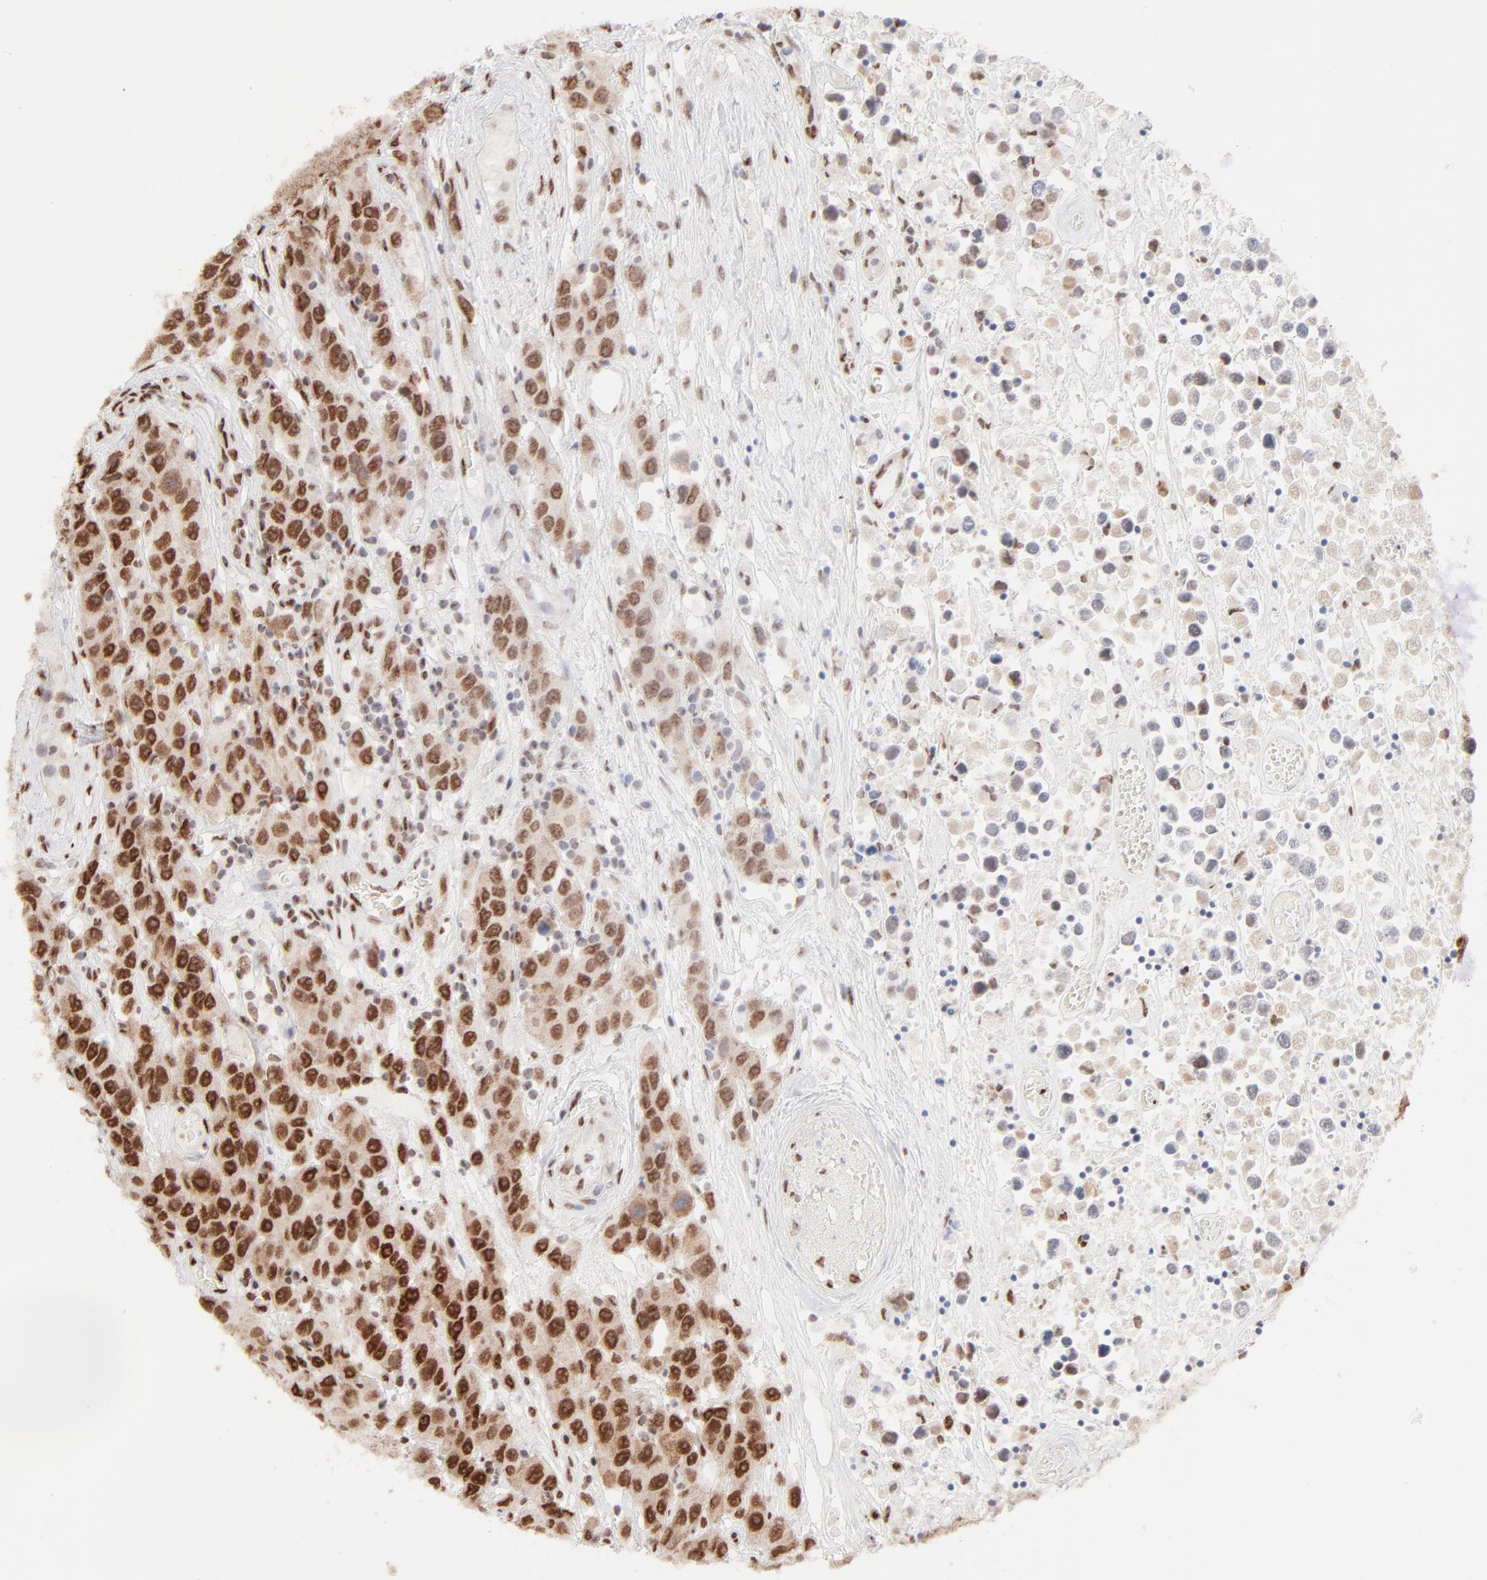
{"staining": {"intensity": "strong", "quantity": ">75%", "location": "nuclear"}, "tissue": "testis cancer", "cell_type": "Tumor cells", "image_type": "cancer", "snomed": [{"axis": "morphology", "description": "Seminoma, NOS"}, {"axis": "topography", "description": "Testis"}], "caption": "Human seminoma (testis) stained for a protein (brown) demonstrates strong nuclear positive positivity in approximately >75% of tumor cells.", "gene": "TARDBP", "patient": {"sex": "male", "age": 52}}